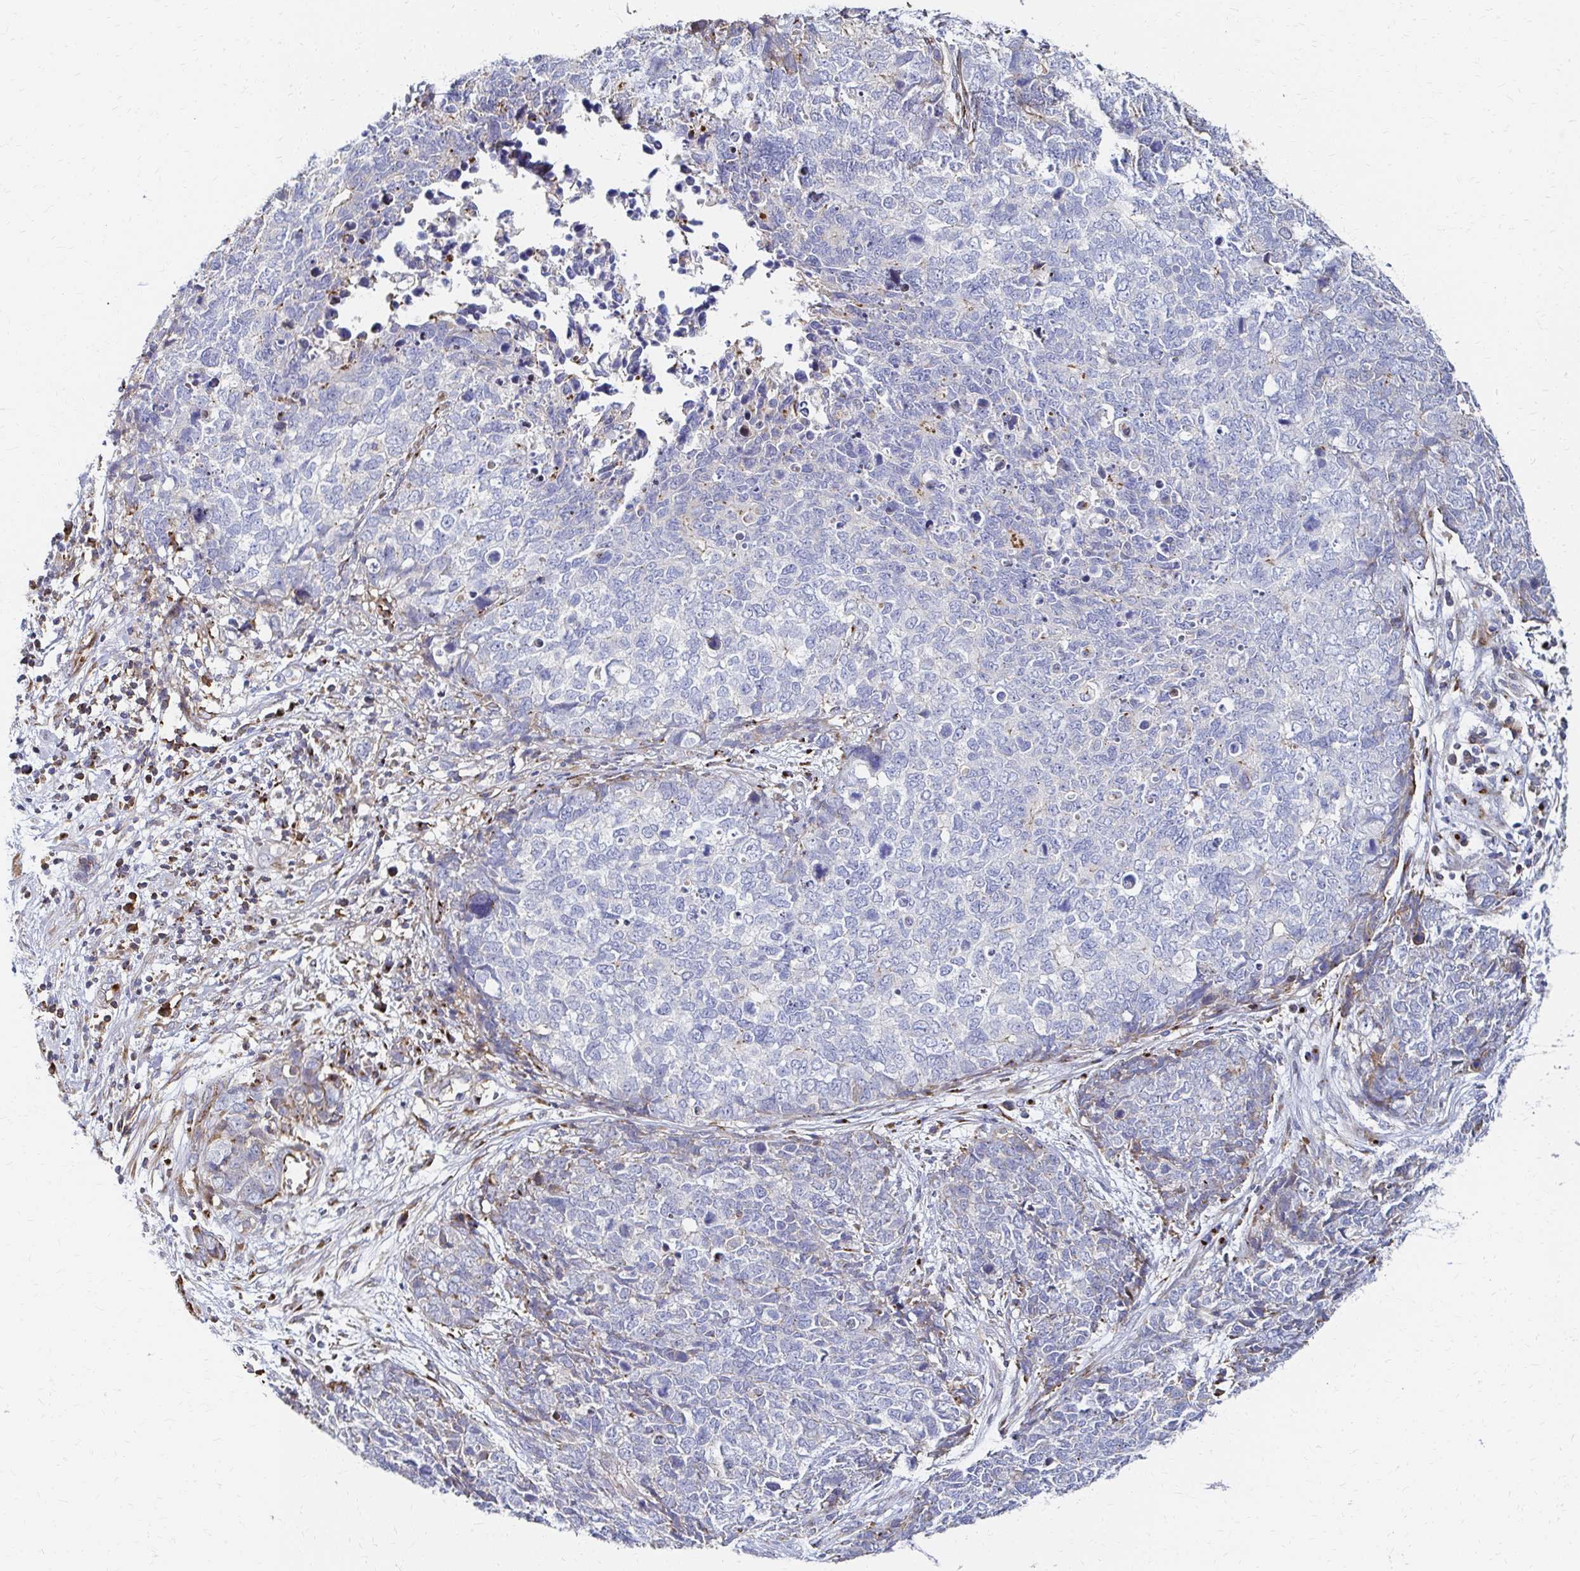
{"staining": {"intensity": "negative", "quantity": "none", "location": "none"}, "tissue": "cervical cancer", "cell_type": "Tumor cells", "image_type": "cancer", "snomed": [{"axis": "morphology", "description": "Adenocarcinoma, NOS"}, {"axis": "topography", "description": "Cervix"}], "caption": "There is no significant staining in tumor cells of cervical cancer (adenocarcinoma).", "gene": "MAN1A1", "patient": {"sex": "female", "age": 63}}